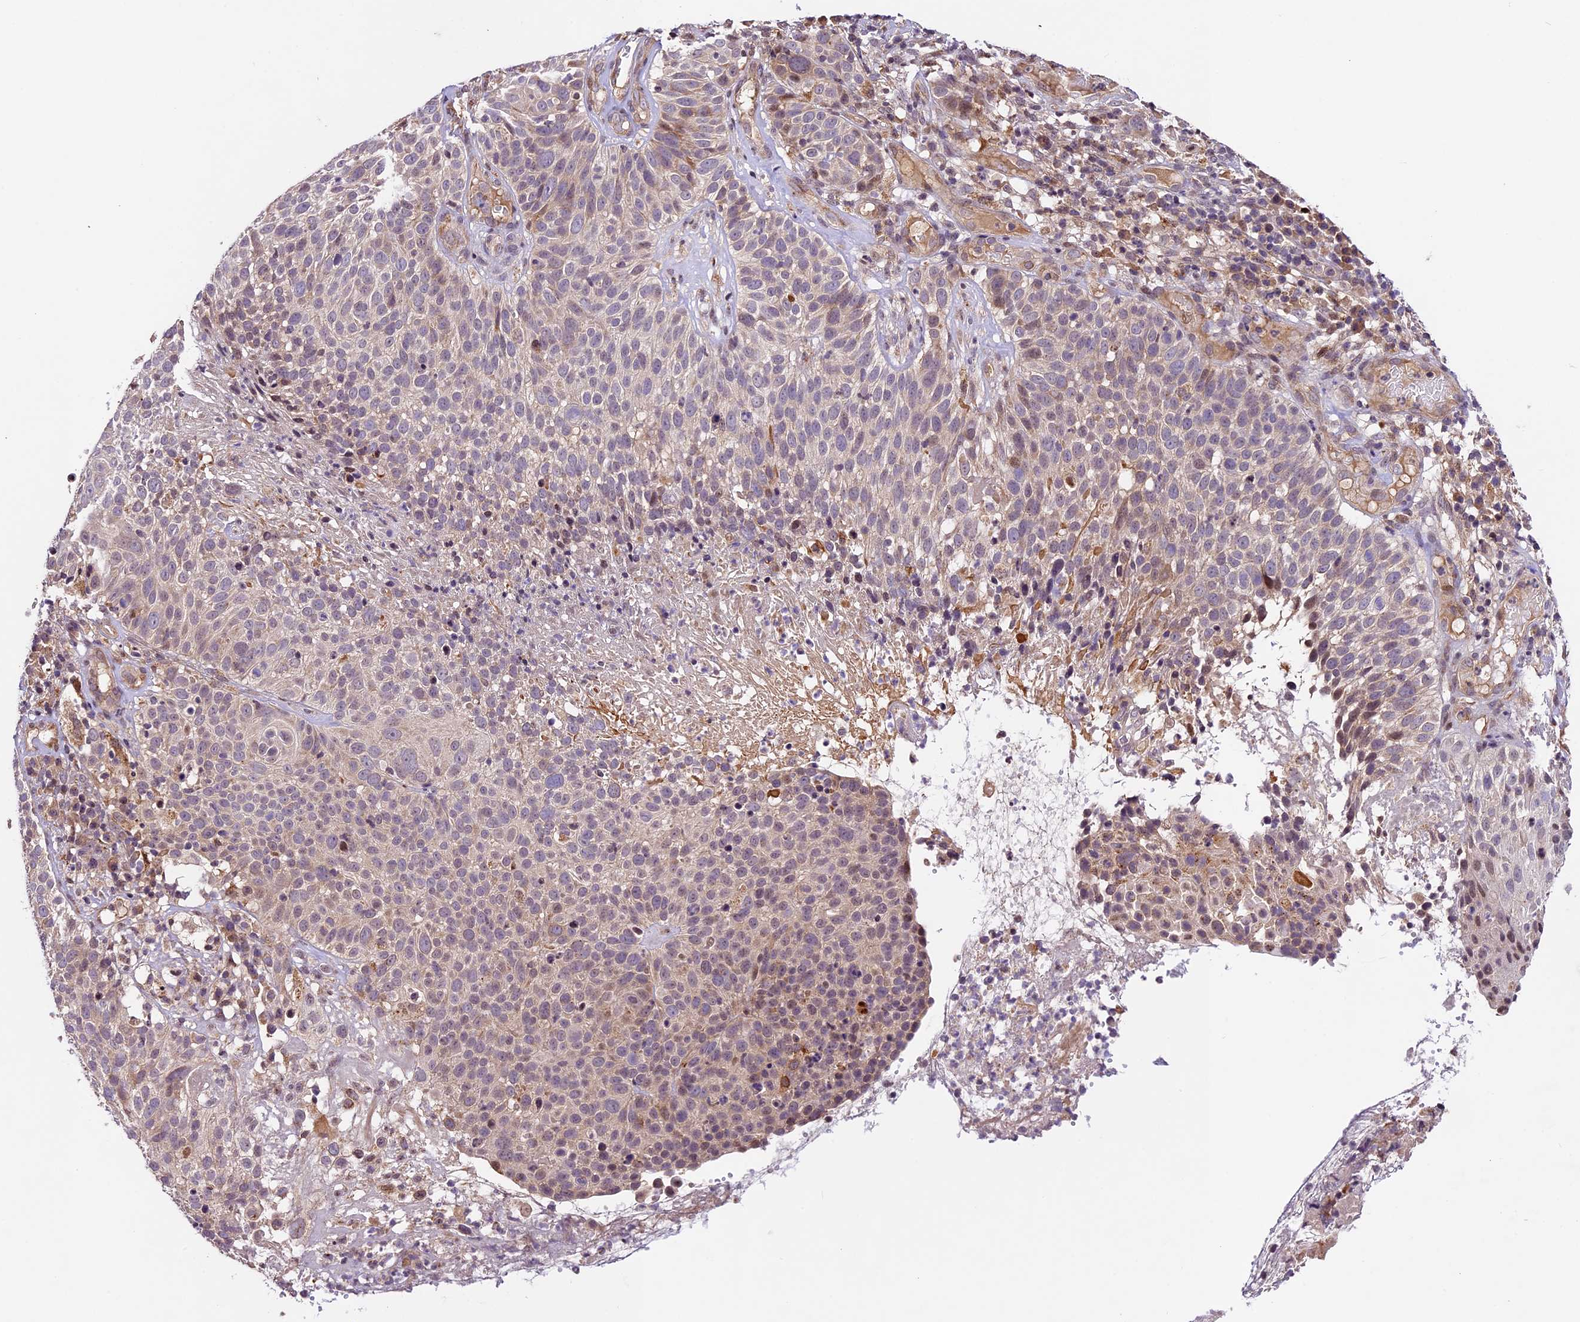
{"staining": {"intensity": "weak", "quantity": "<25%", "location": "cytoplasmic/membranous"}, "tissue": "cervical cancer", "cell_type": "Tumor cells", "image_type": "cancer", "snomed": [{"axis": "morphology", "description": "Squamous cell carcinoma, NOS"}, {"axis": "topography", "description": "Cervix"}], "caption": "Immunohistochemical staining of cervical squamous cell carcinoma exhibits no significant expression in tumor cells.", "gene": "CCSER1", "patient": {"sex": "female", "age": 74}}